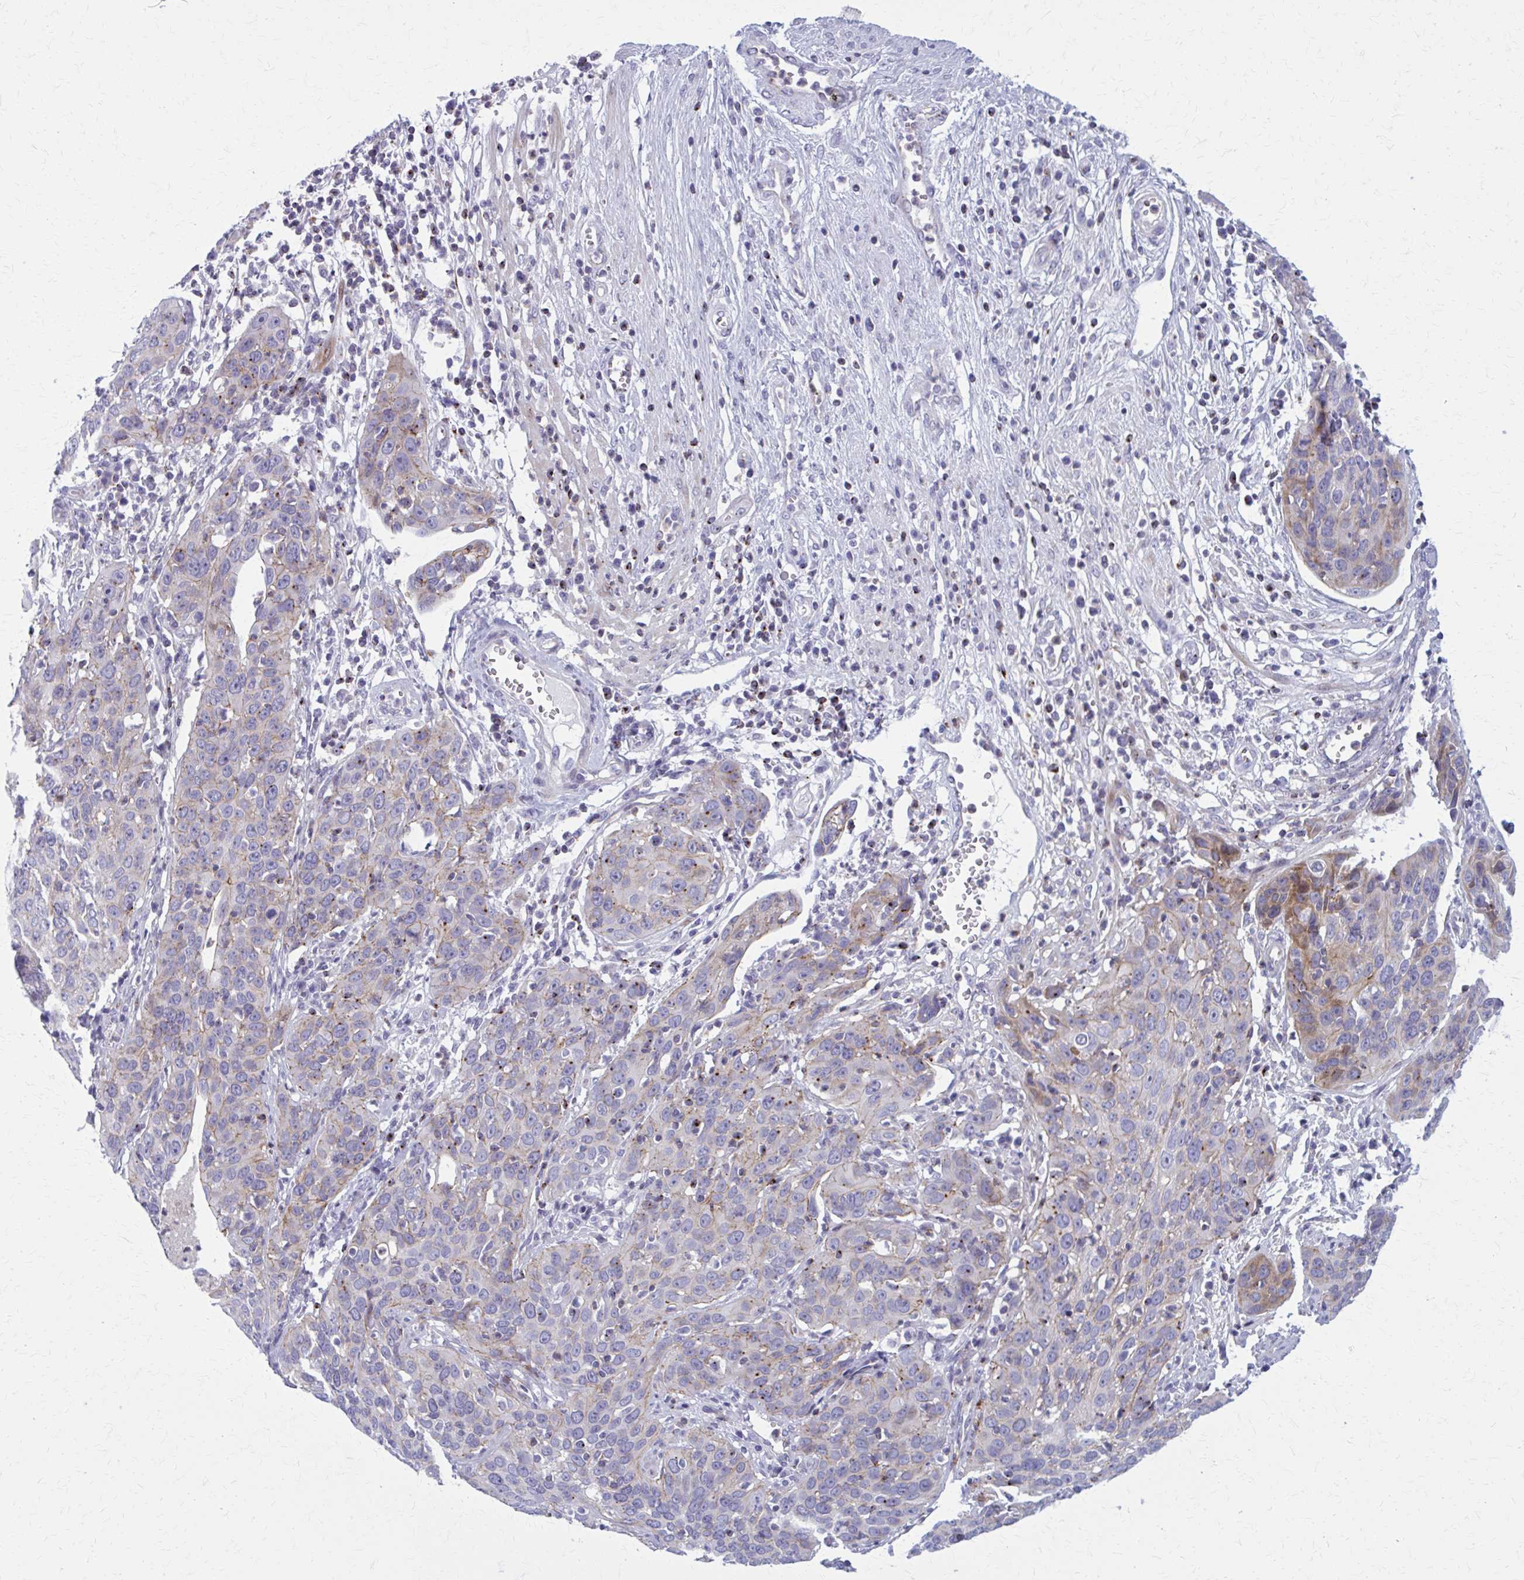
{"staining": {"intensity": "moderate", "quantity": "<25%", "location": "cytoplasmic/membranous"}, "tissue": "cervical cancer", "cell_type": "Tumor cells", "image_type": "cancer", "snomed": [{"axis": "morphology", "description": "Squamous cell carcinoma, NOS"}, {"axis": "topography", "description": "Cervix"}], "caption": "Brown immunohistochemical staining in cervical cancer exhibits moderate cytoplasmic/membranous staining in approximately <25% of tumor cells. The protein is stained brown, and the nuclei are stained in blue (DAB (3,3'-diaminobenzidine) IHC with brightfield microscopy, high magnification).", "gene": "PEDS1", "patient": {"sex": "female", "age": 36}}